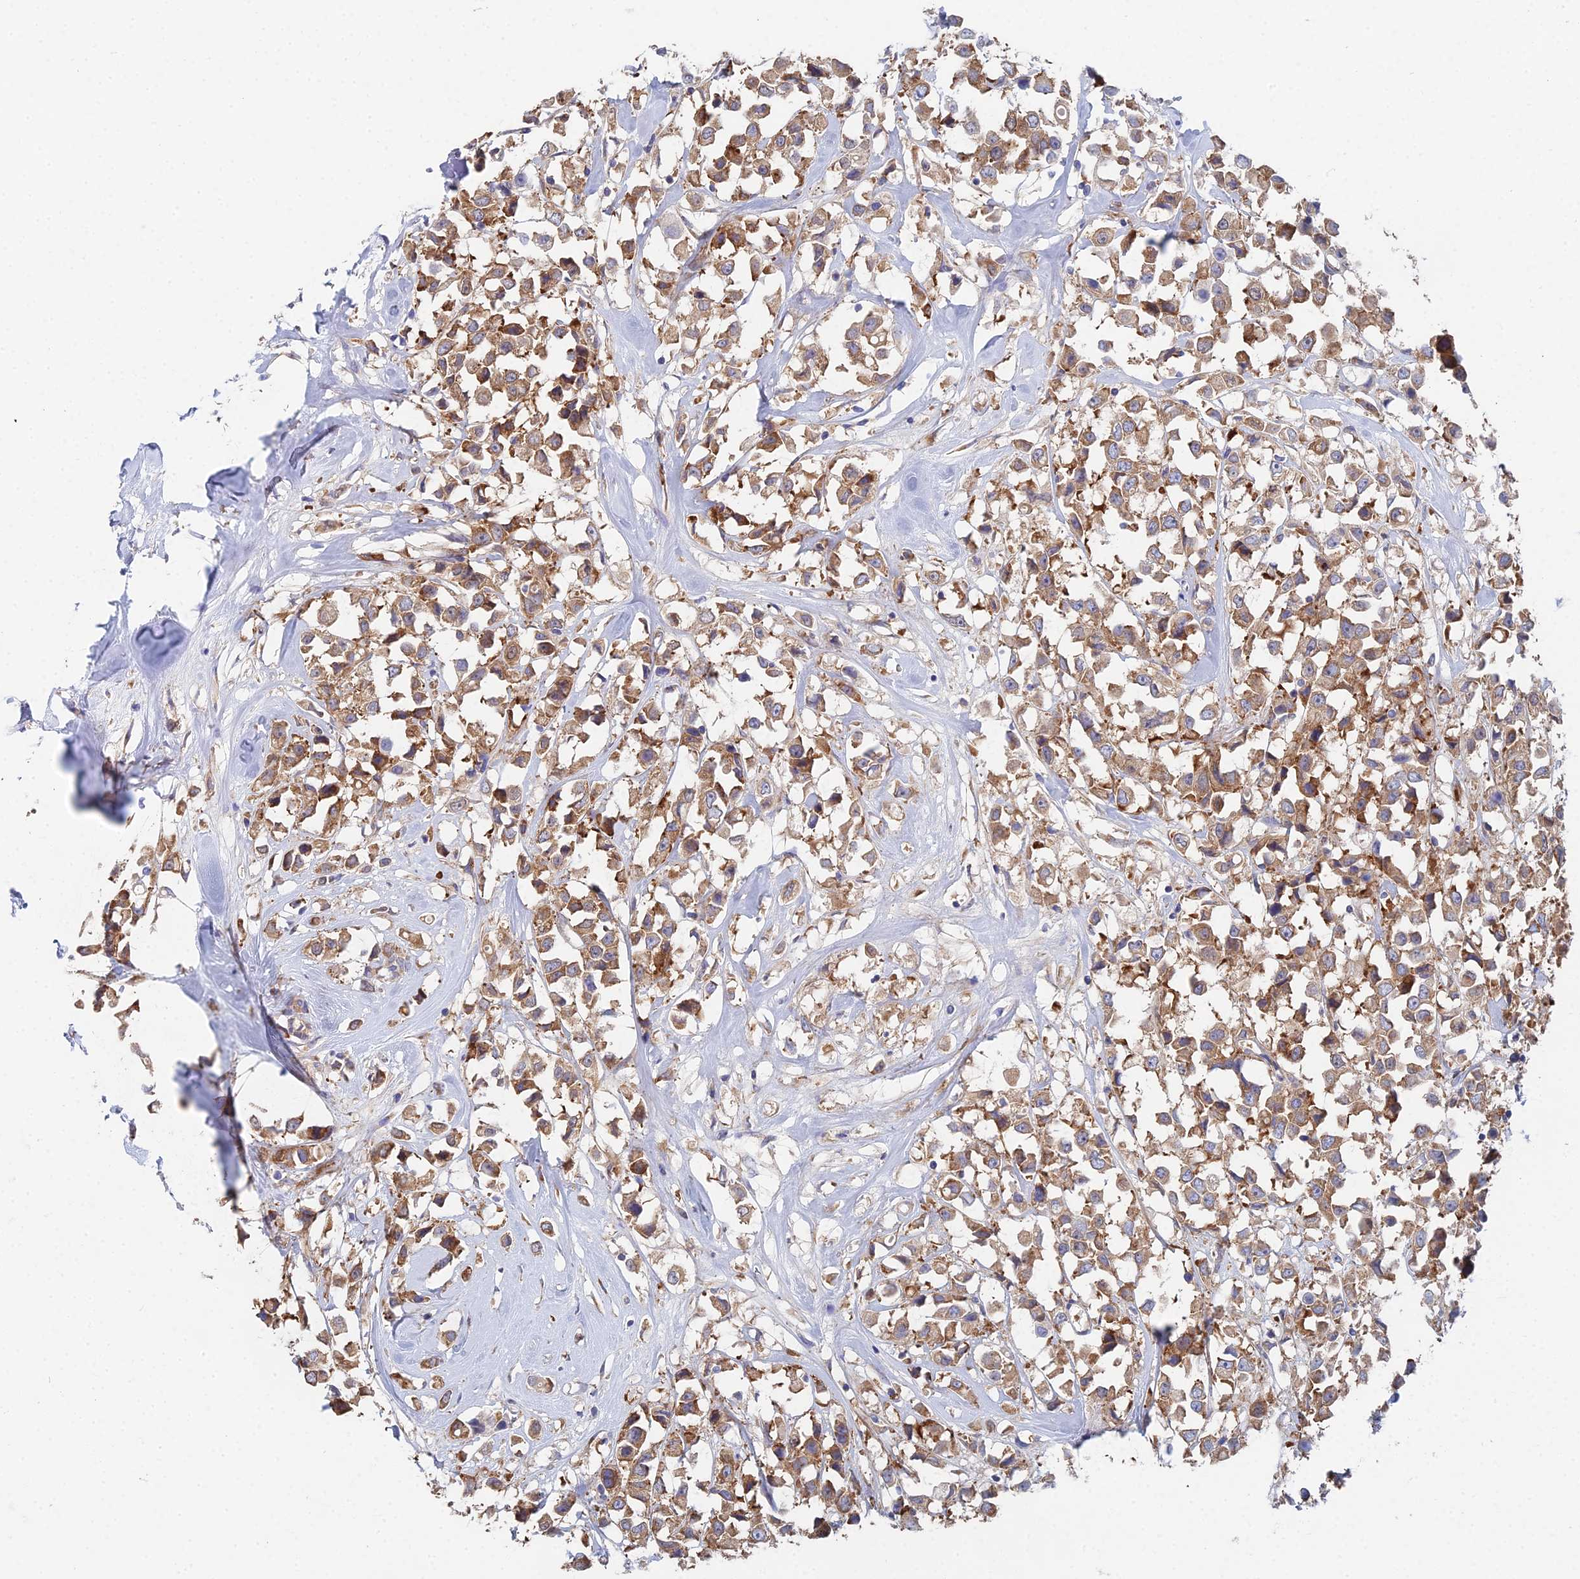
{"staining": {"intensity": "moderate", "quantity": ">75%", "location": "cytoplasmic/membranous"}, "tissue": "breast cancer", "cell_type": "Tumor cells", "image_type": "cancer", "snomed": [{"axis": "morphology", "description": "Duct carcinoma"}, {"axis": "topography", "description": "Breast"}], "caption": "The micrograph exhibits immunohistochemical staining of invasive ductal carcinoma (breast). There is moderate cytoplasmic/membranous expression is seen in about >75% of tumor cells. (DAB = brown stain, brightfield microscopy at high magnification).", "gene": "ELOF1", "patient": {"sex": "female", "age": 61}}